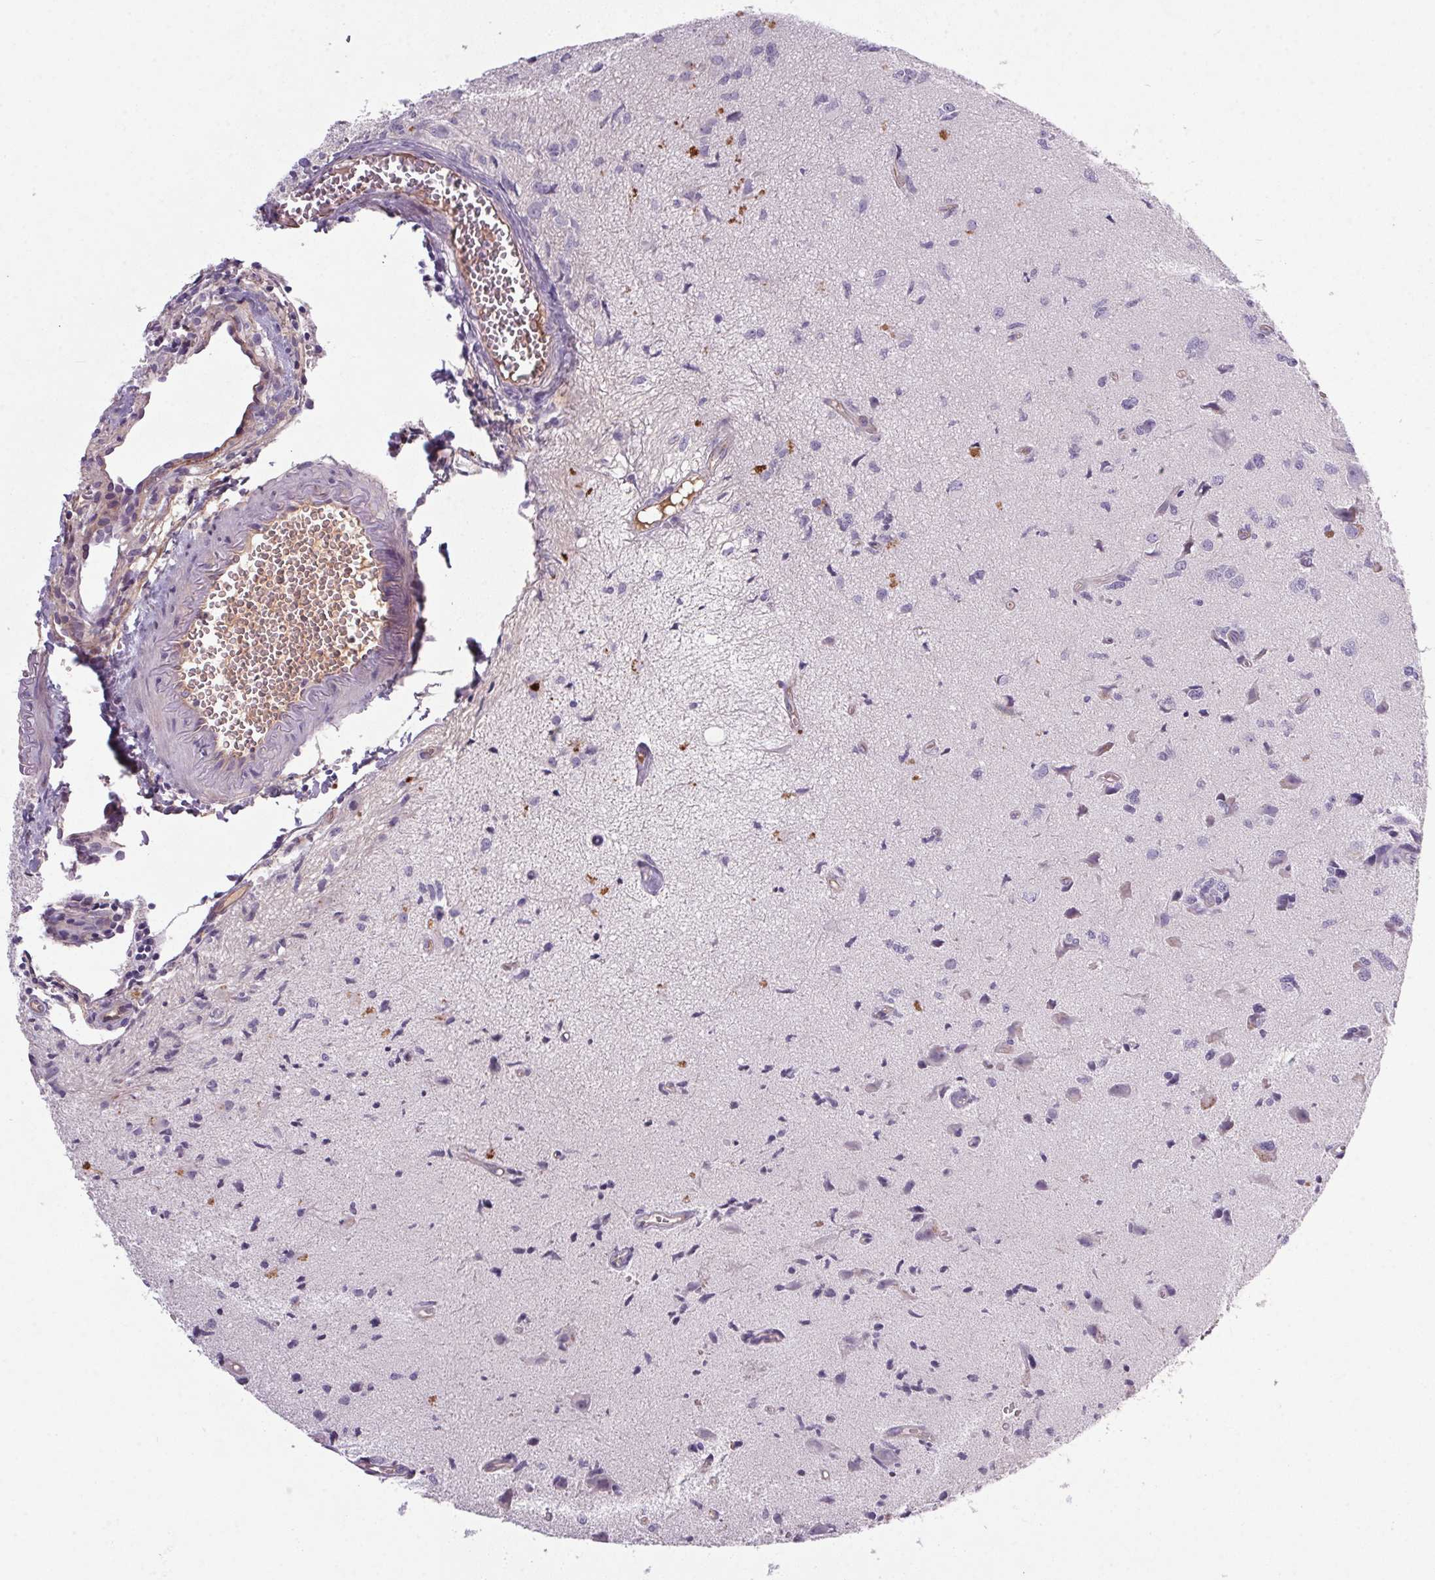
{"staining": {"intensity": "negative", "quantity": "none", "location": "none"}, "tissue": "glioma", "cell_type": "Tumor cells", "image_type": "cancer", "snomed": [{"axis": "morphology", "description": "Glioma, malignant, High grade"}, {"axis": "topography", "description": "Brain"}], "caption": "IHC of glioma reveals no staining in tumor cells. (DAB (3,3'-diaminobenzidine) immunohistochemistry with hematoxylin counter stain).", "gene": "APOC4", "patient": {"sex": "male", "age": 67}}